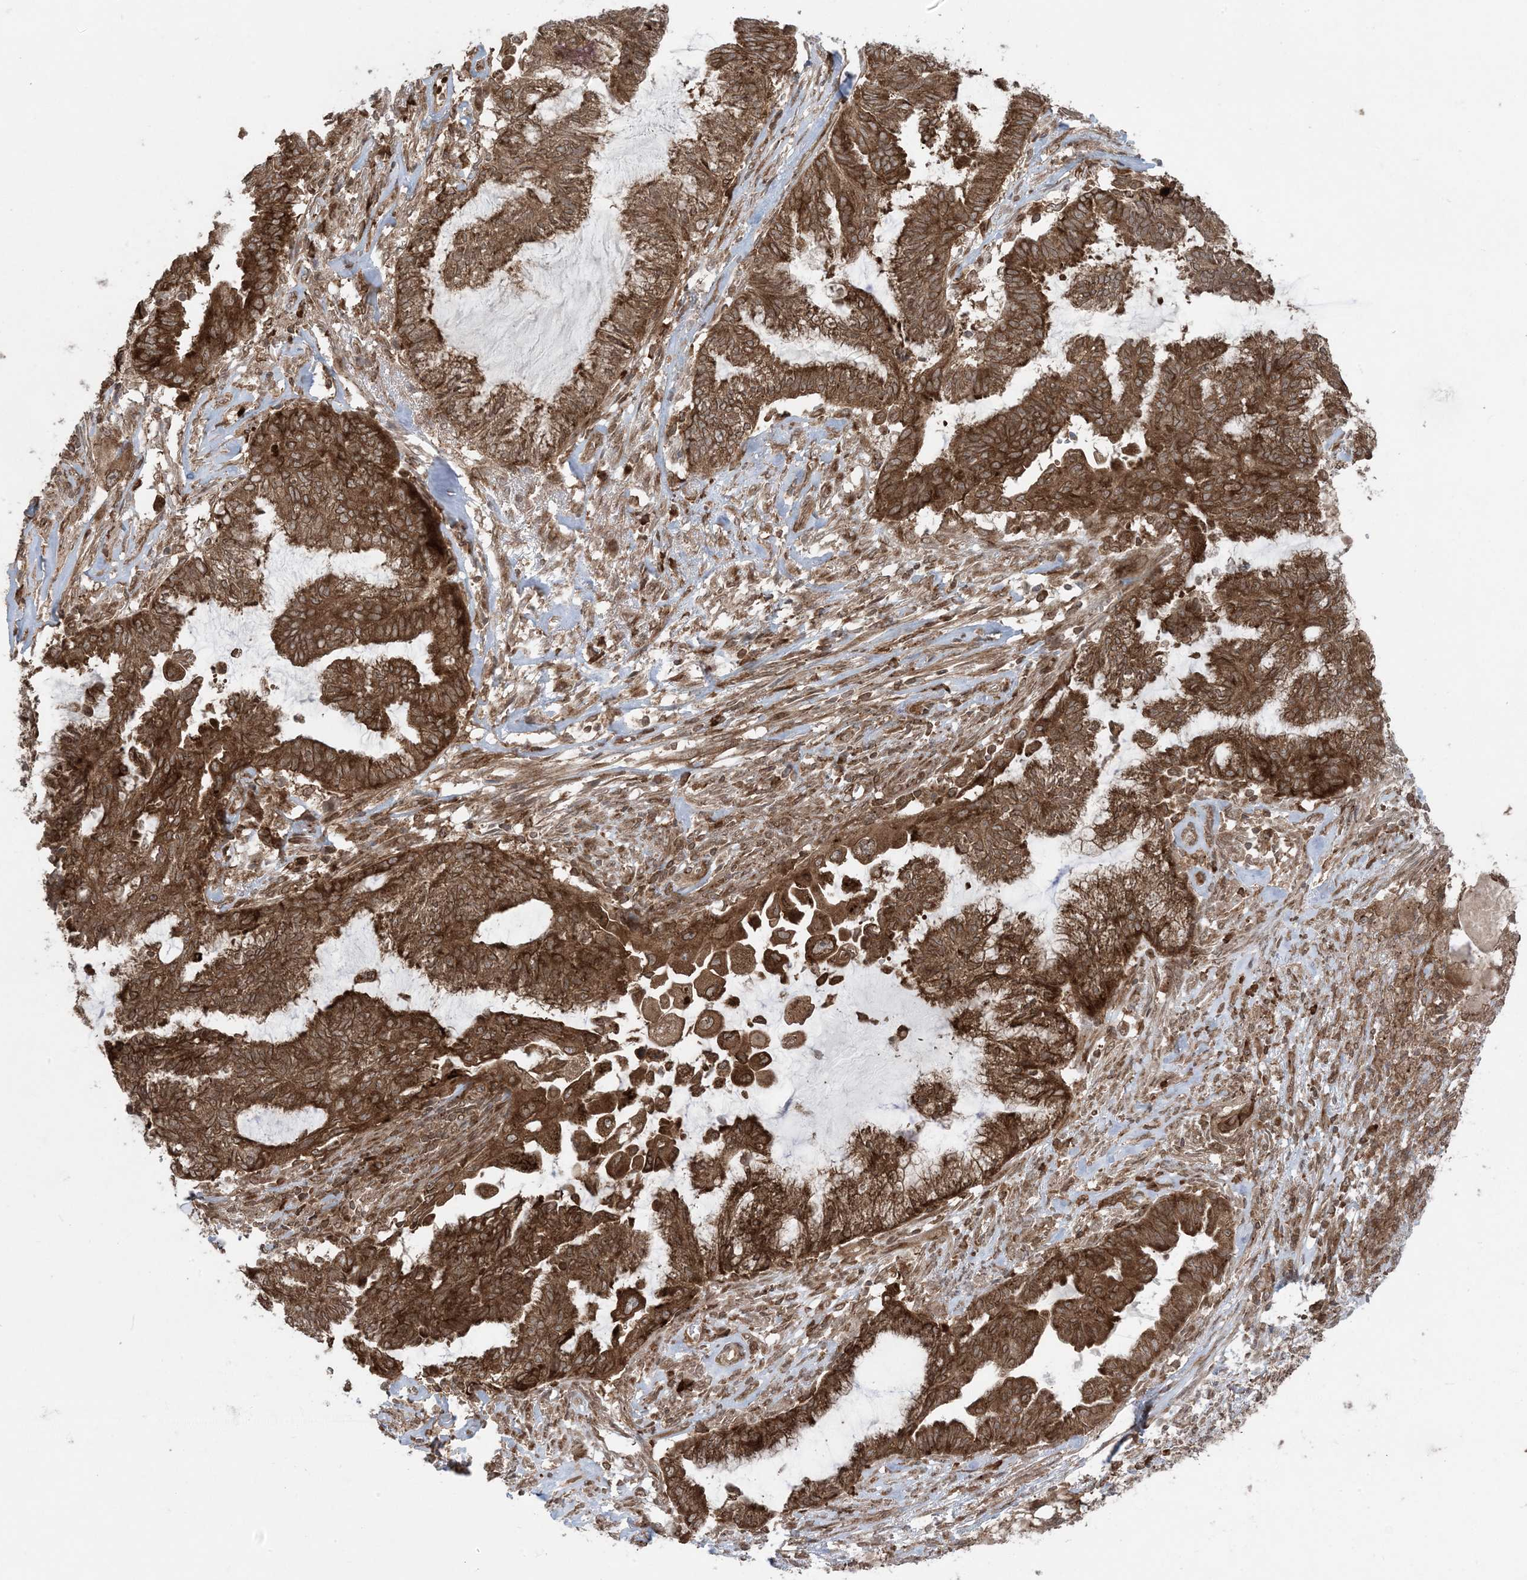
{"staining": {"intensity": "strong", "quantity": ">75%", "location": "cytoplasmic/membranous"}, "tissue": "endometrial cancer", "cell_type": "Tumor cells", "image_type": "cancer", "snomed": [{"axis": "morphology", "description": "Adenocarcinoma, NOS"}, {"axis": "topography", "description": "Endometrium"}], "caption": "There is high levels of strong cytoplasmic/membranous staining in tumor cells of endometrial cancer, as demonstrated by immunohistochemical staining (brown color).", "gene": "DDX19B", "patient": {"sex": "female", "age": 86}}